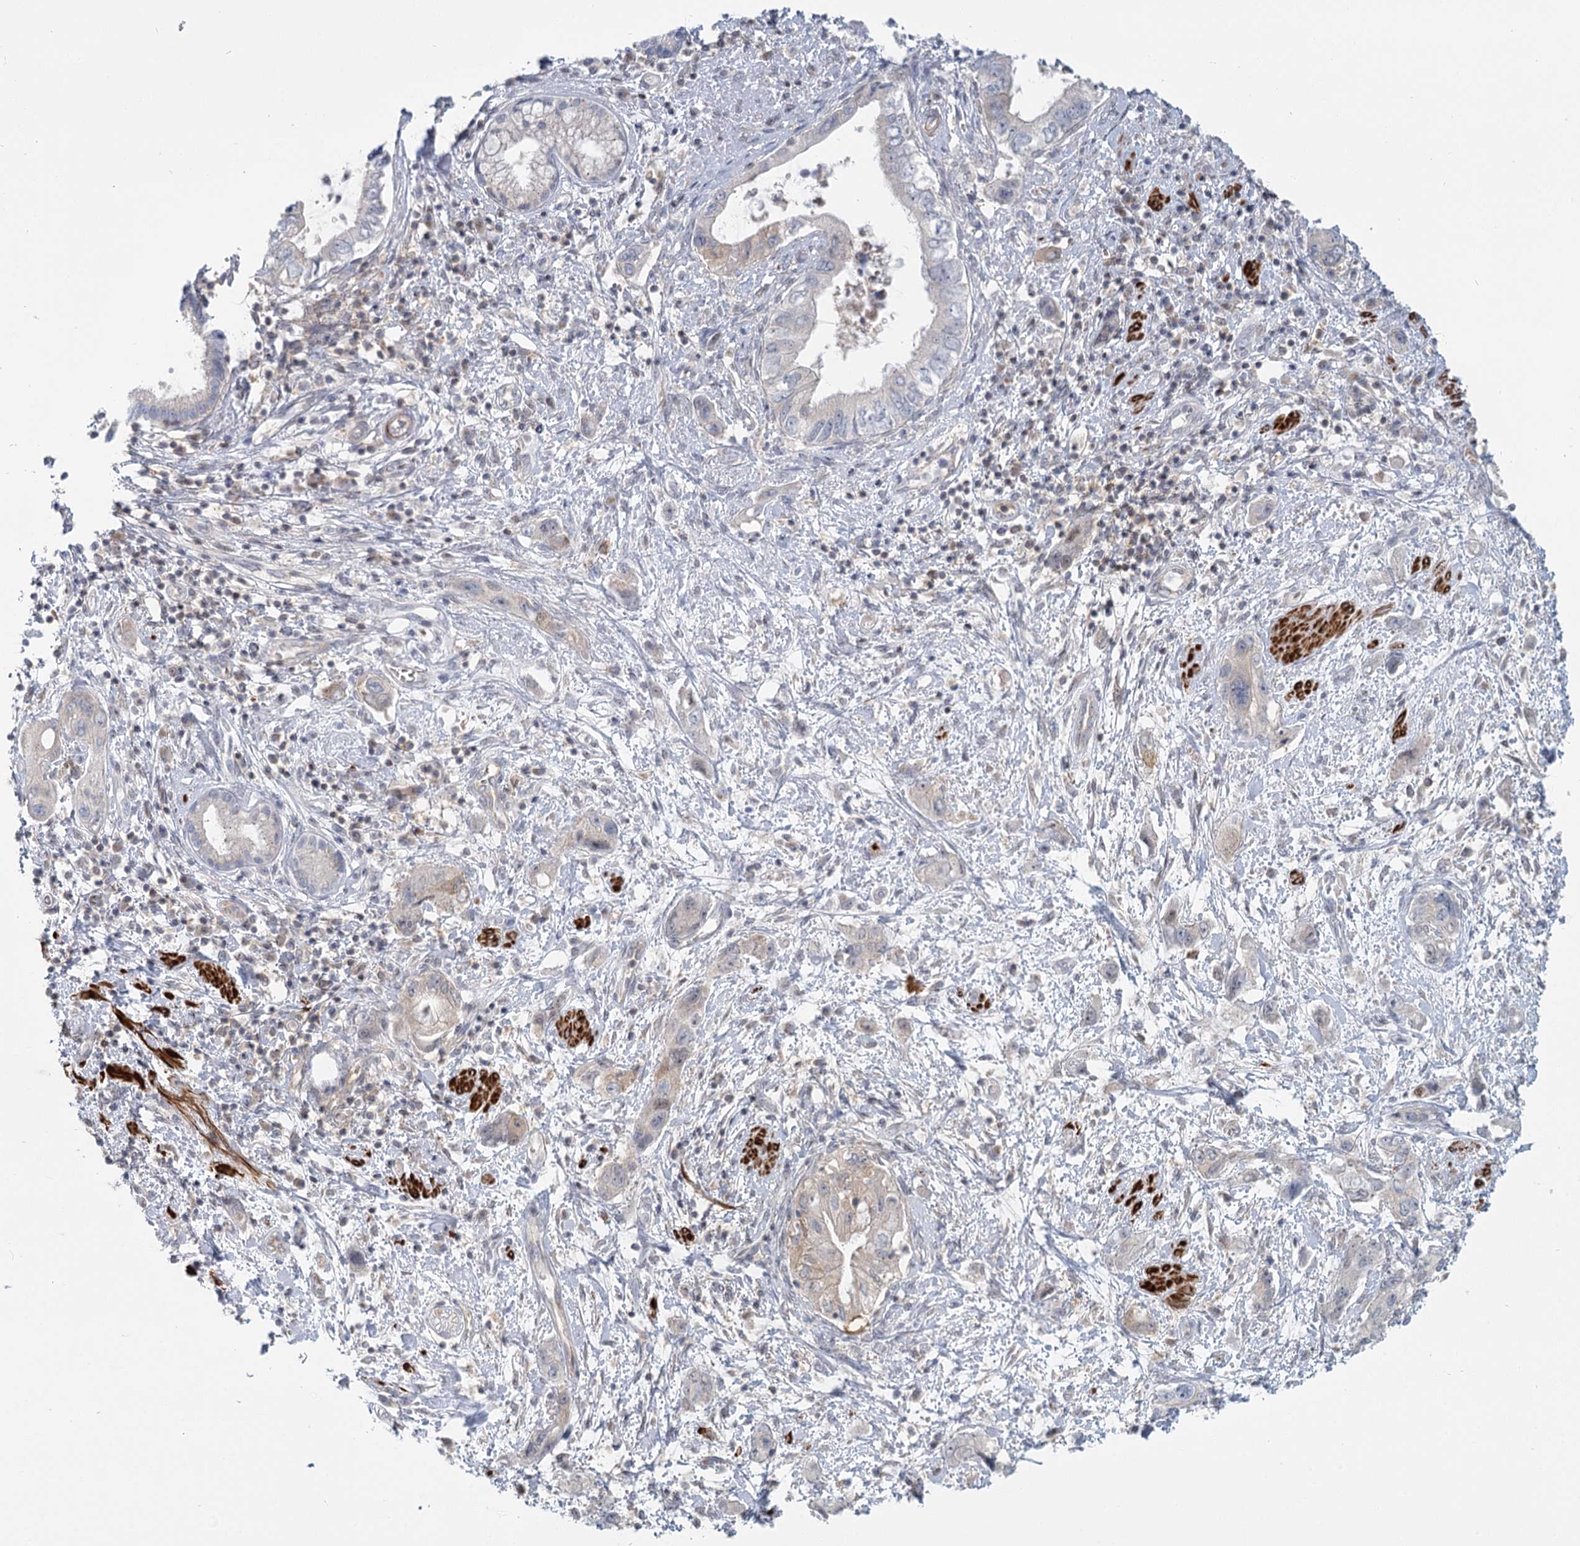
{"staining": {"intensity": "weak", "quantity": "<25%", "location": "cytoplasmic/membranous"}, "tissue": "pancreatic cancer", "cell_type": "Tumor cells", "image_type": "cancer", "snomed": [{"axis": "morphology", "description": "Adenocarcinoma, NOS"}, {"axis": "topography", "description": "Pancreas"}], "caption": "A histopathology image of pancreatic cancer stained for a protein shows no brown staining in tumor cells.", "gene": "USP11", "patient": {"sex": "female", "age": 73}}